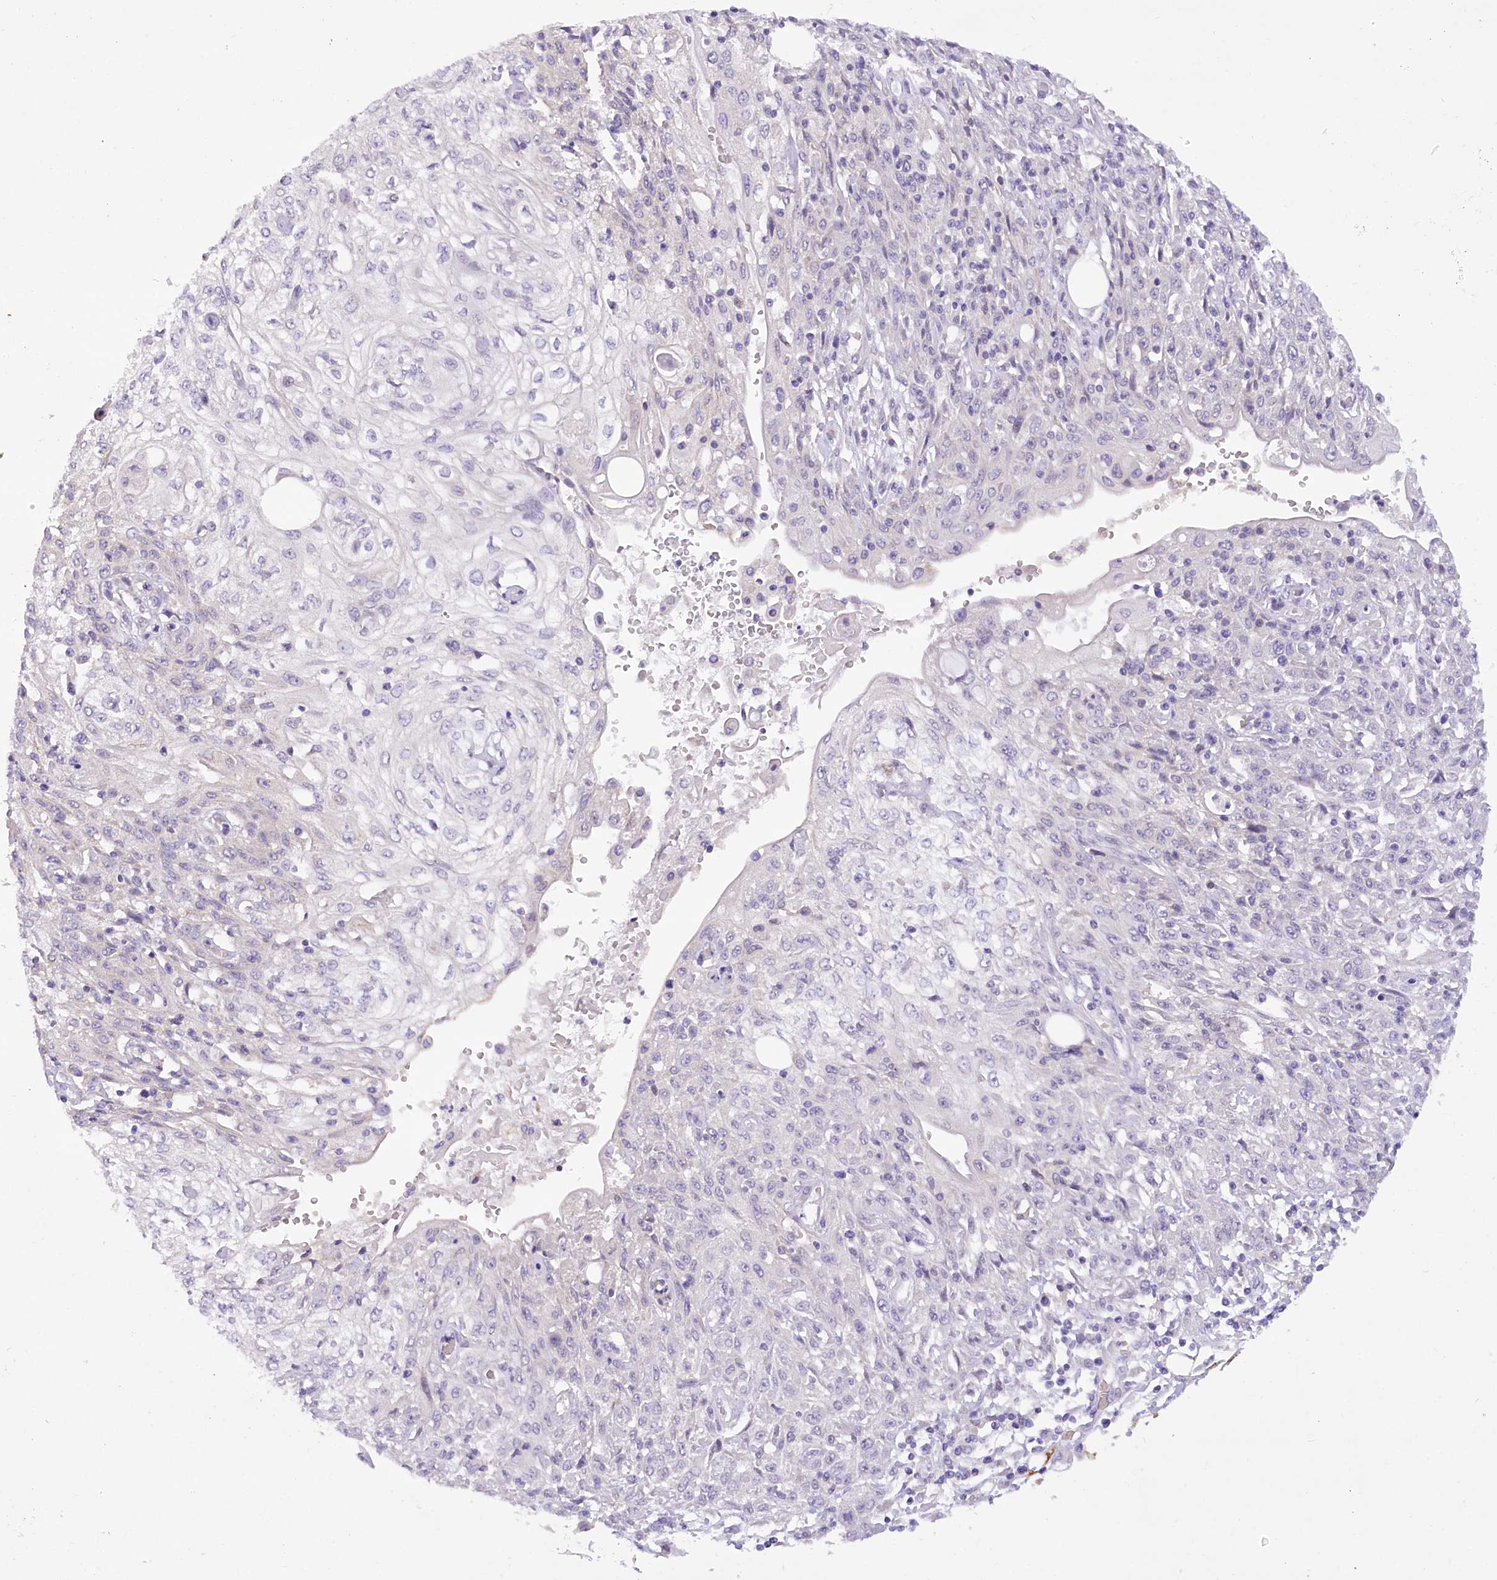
{"staining": {"intensity": "negative", "quantity": "none", "location": "none"}, "tissue": "skin cancer", "cell_type": "Tumor cells", "image_type": "cancer", "snomed": [{"axis": "morphology", "description": "Squamous cell carcinoma, NOS"}, {"axis": "morphology", "description": "Squamous cell carcinoma, metastatic, NOS"}, {"axis": "topography", "description": "Skin"}, {"axis": "topography", "description": "Lymph node"}], "caption": "Tumor cells show no significant staining in squamous cell carcinoma (skin).", "gene": "DCUN1D1", "patient": {"sex": "male", "age": 75}}